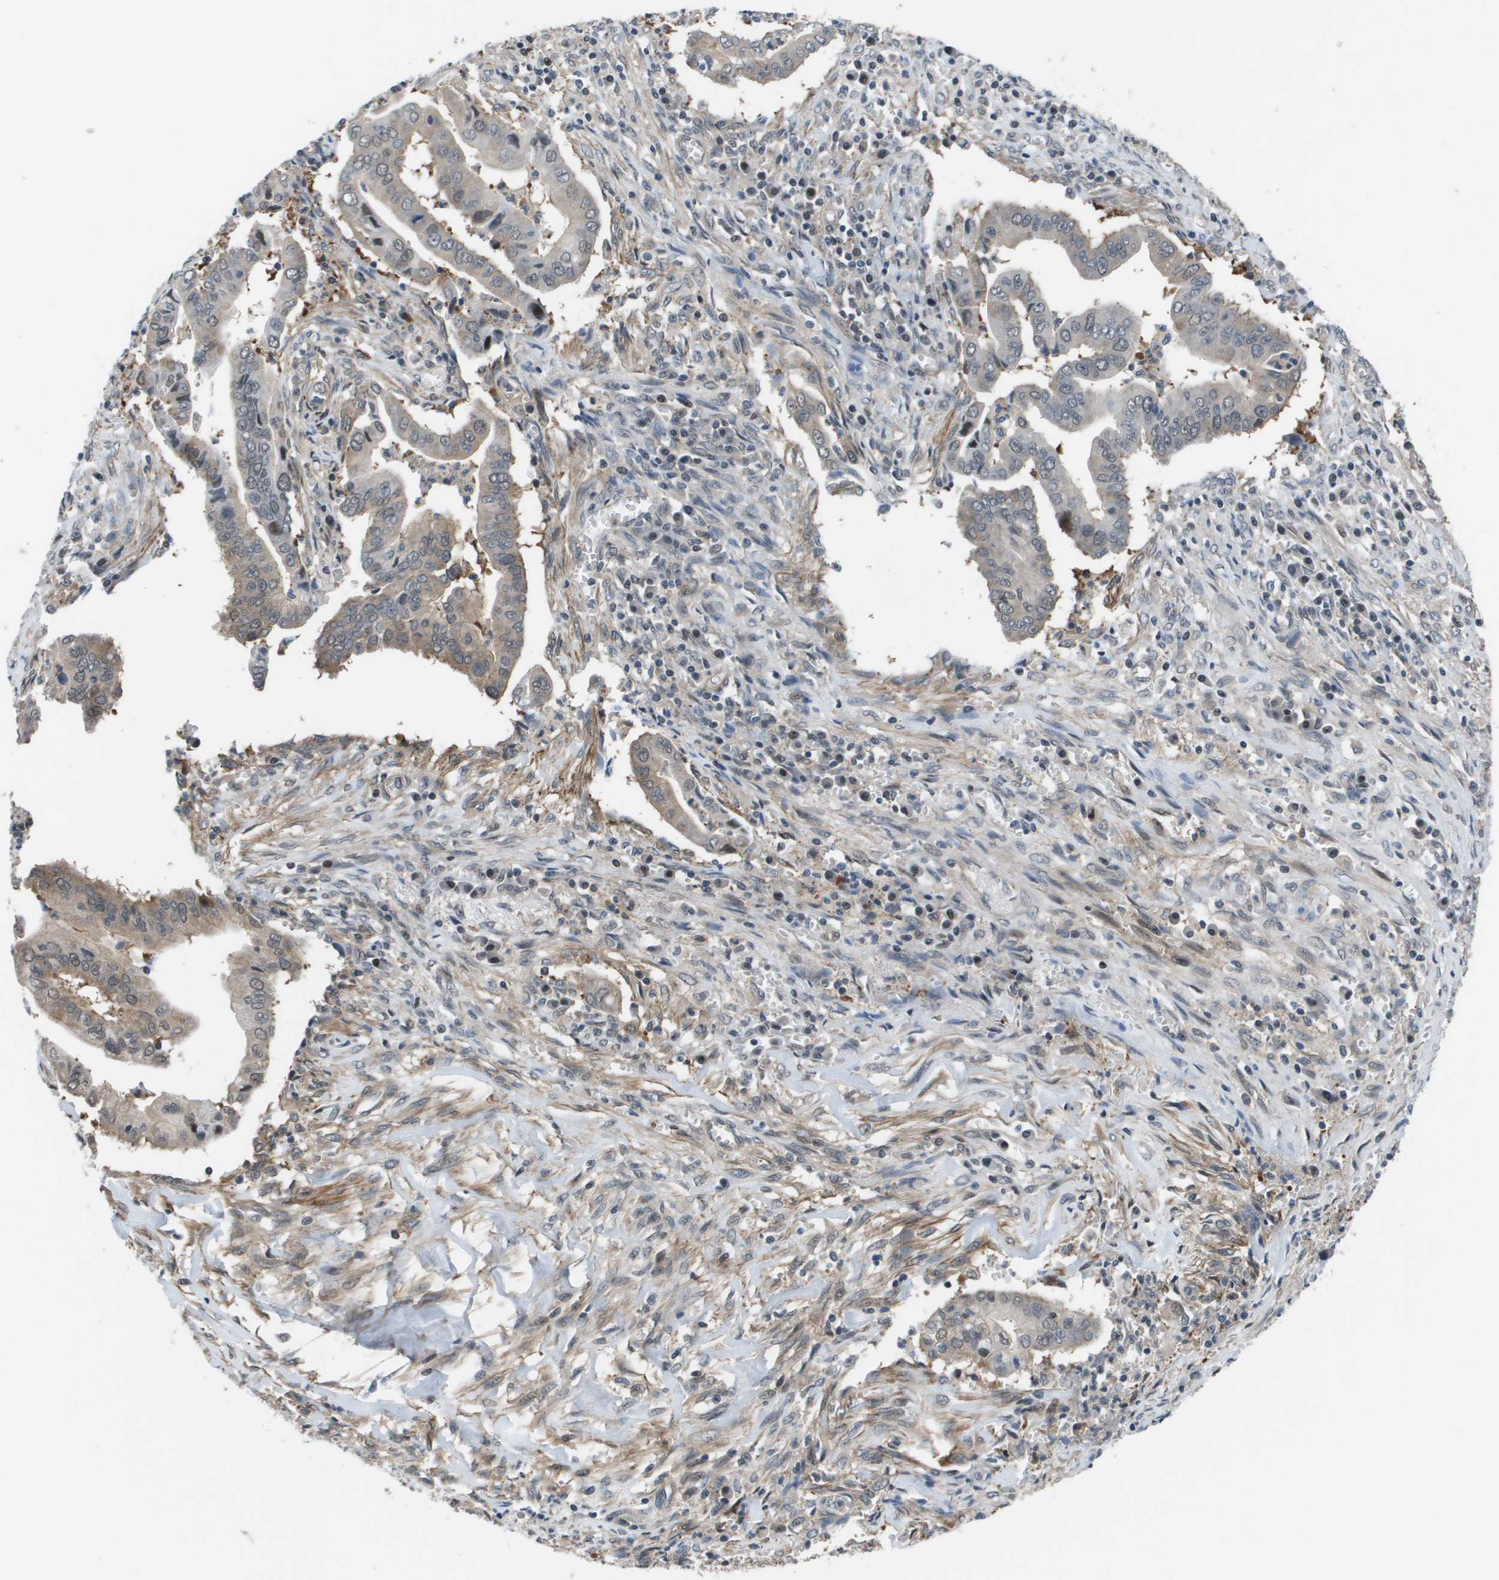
{"staining": {"intensity": "weak", "quantity": "25%-75%", "location": "cytoplasmic/membranous"}, "tissue": "cervical cancer", "cell_type": "Tumor cells", "image_type": "cancer", "snomed": [{"axis": "morphology", "description": "Adenocarcinoma, NOS"}, {"axis": "topography", "description": "Cervix"}], "caption": "Cervical adenocarcinoma stained with immunohistochemistry reveals weak cytoplasmic/membranous expression in approximately 25%-75% of tumor cells.", "gene": "ENPP5", "patient": {"sex": "female", "age": 44}}